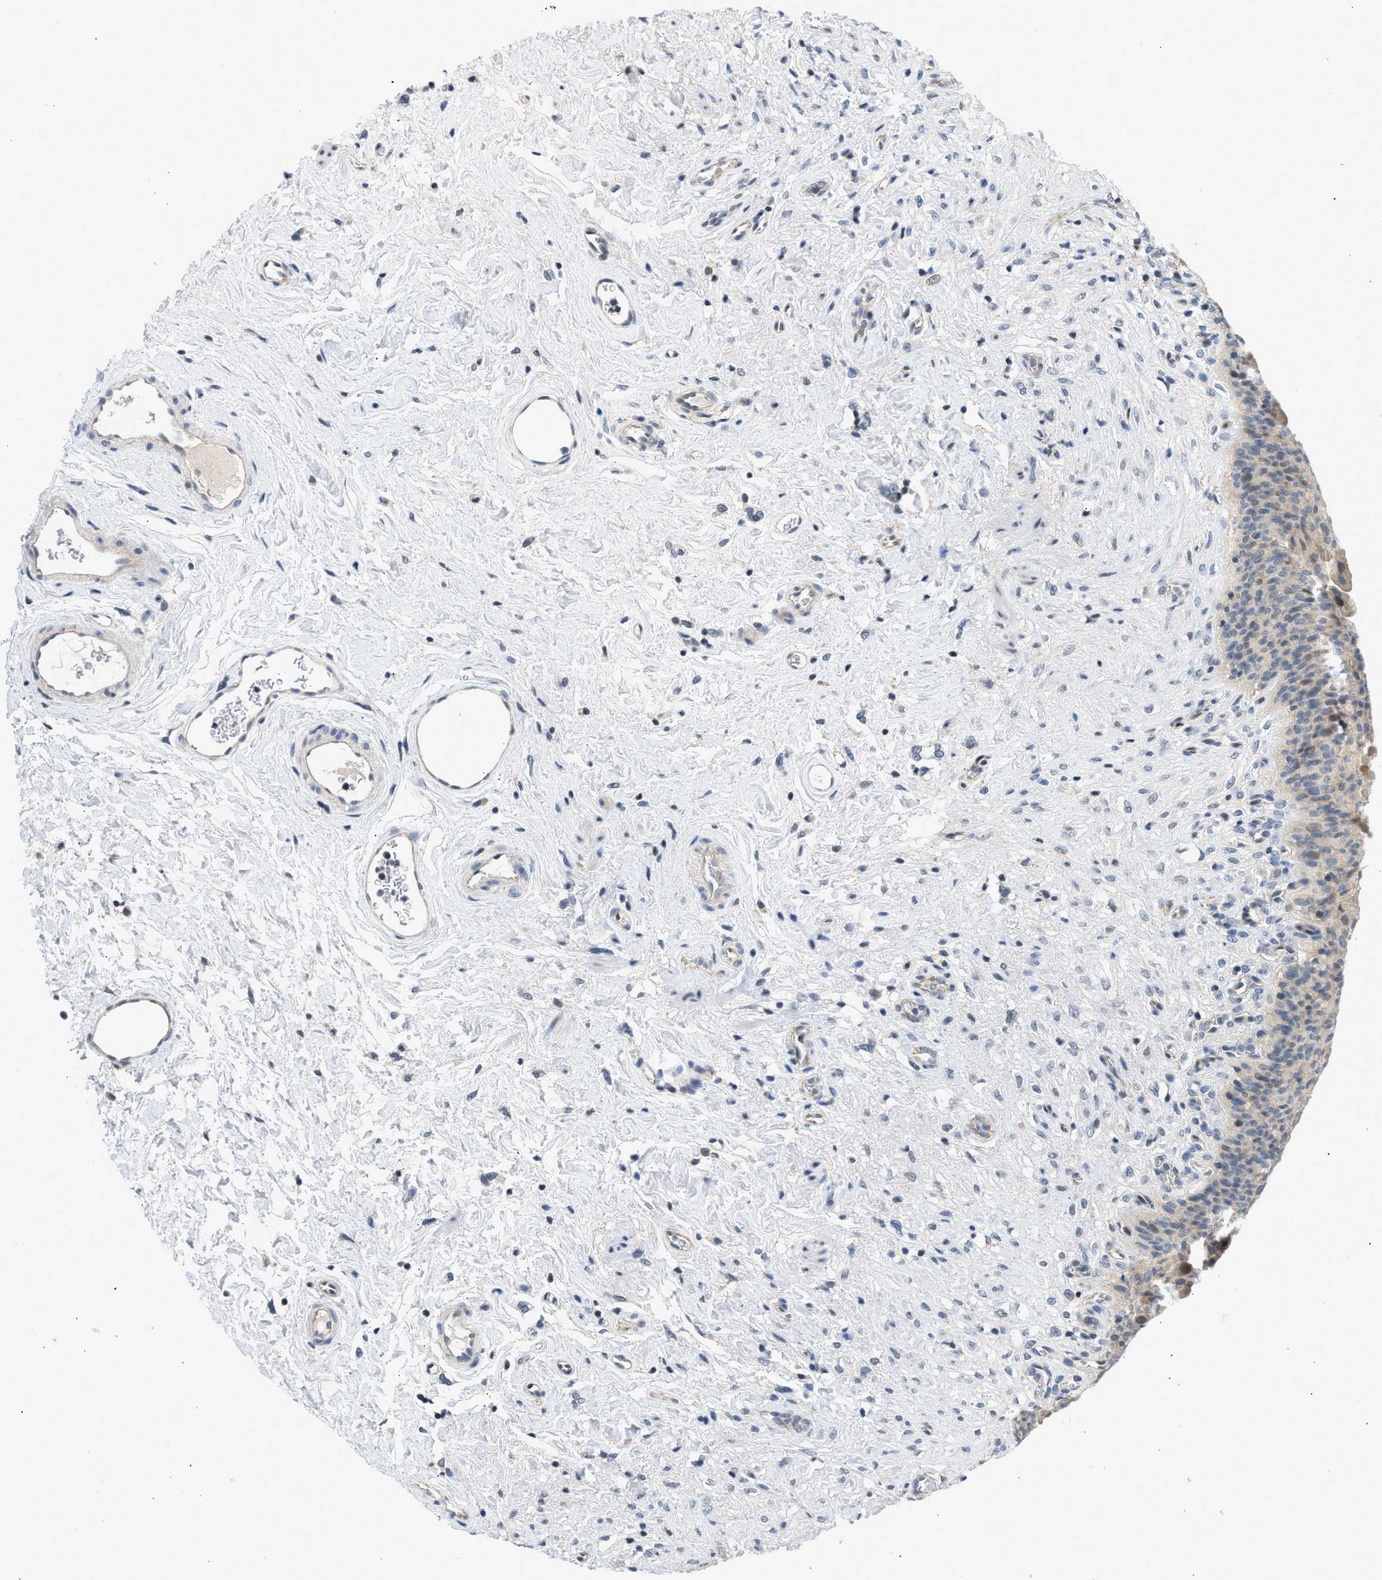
{"staining": {"intensity": "moderate", "quantity": "<25%", "location": "nuclear"}, "tissue": "urinary bladder", "cell_type": "Urothelial cells", "image_type": "normal", "snomed": [{"axis": "morphology", "description": "Normal tissue, NOS"}, {"axis": "topography", "description": "Urinary bladder"}], "caption": "Protein expression analysis of unremarkable urinary bladder reveals moderate nuclear positivity in approximately <25% of urothelial cells. (Stains: DAB (3,3'-diaminobenzidine) in brown, nuclei in blue, Microscopy: brightfield microscopy at high magnification).", "gene": "OLIG3", "patient": {"sex": "female", "age": 79}}